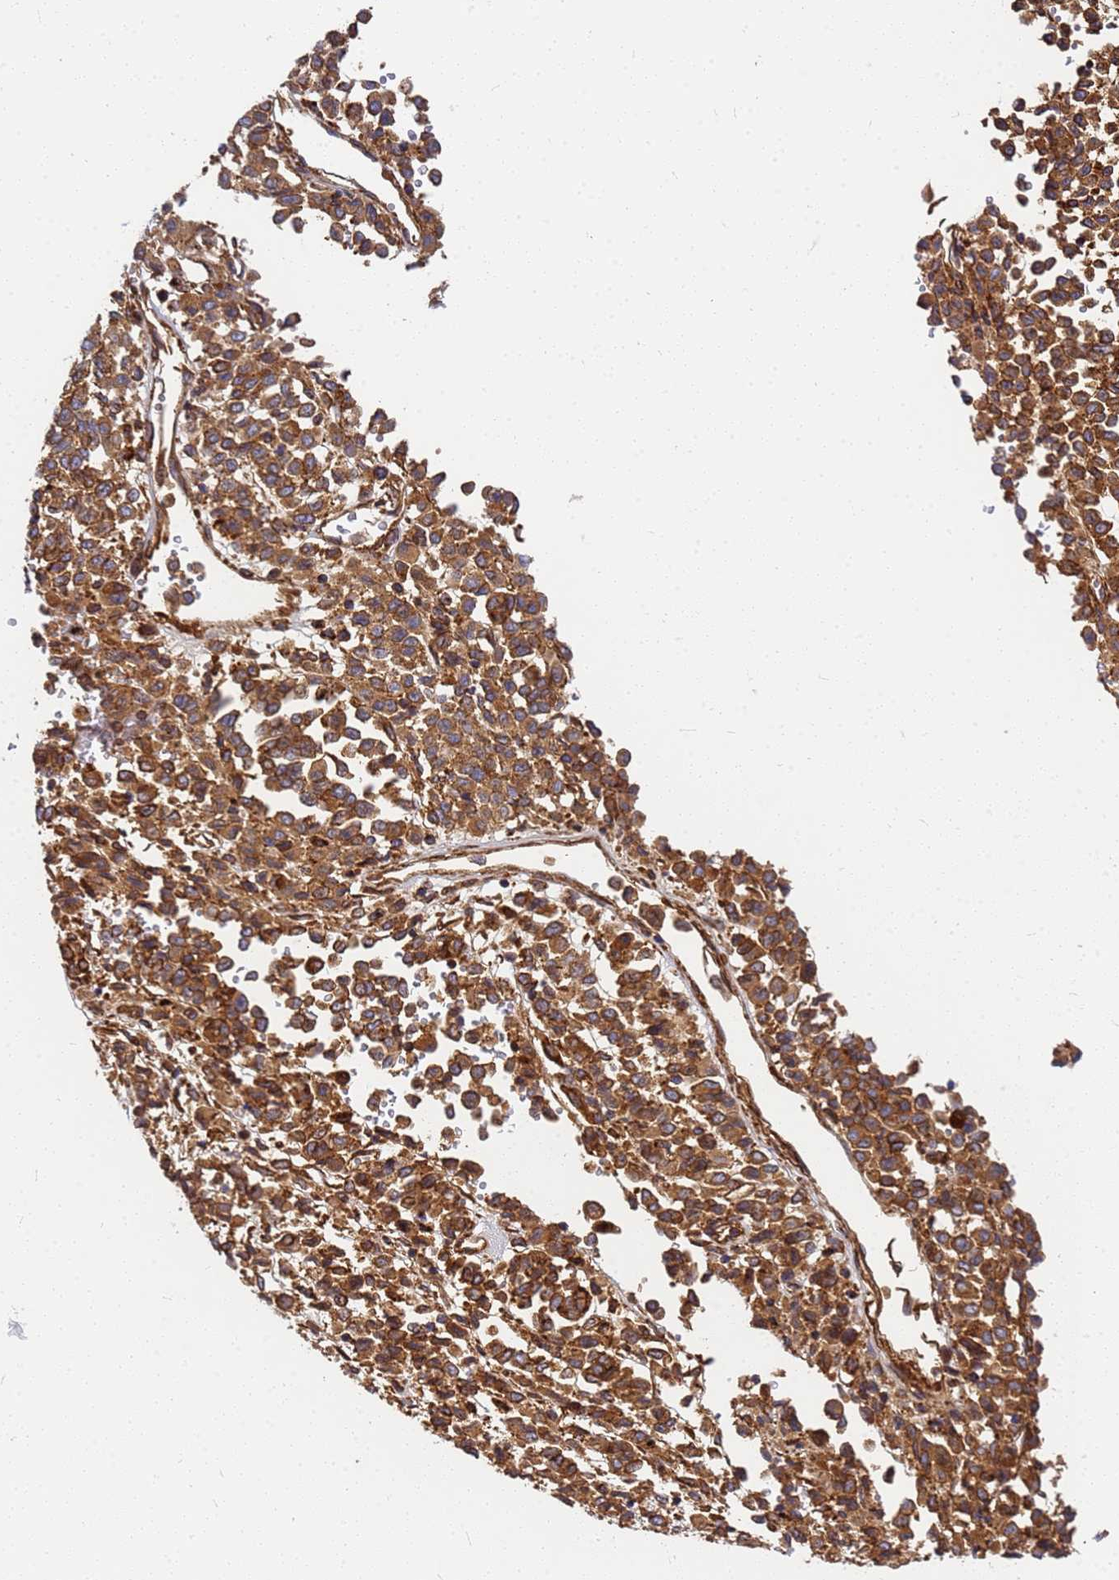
{"staining": {"intensity": "moderate", "quantity": ">75%", "location": "cytoplasmic/membranous"}, "tissue": "melanoma", "cell_type": "Tumor cells", "image_type": "cancer", "snomed": [{"axis": "morphology", "description": "Malignant melanoma, Metastatic site"}, {"axis": "topography", "description": "Pancreas"}], "caption": "Protein staining of melanoma tissue reveals moderate cytoplasmic/membranous positivity in about >75% of tumor cells.", "gene": "C2CD5", "patient": {"sex": "female", "age": 30}}